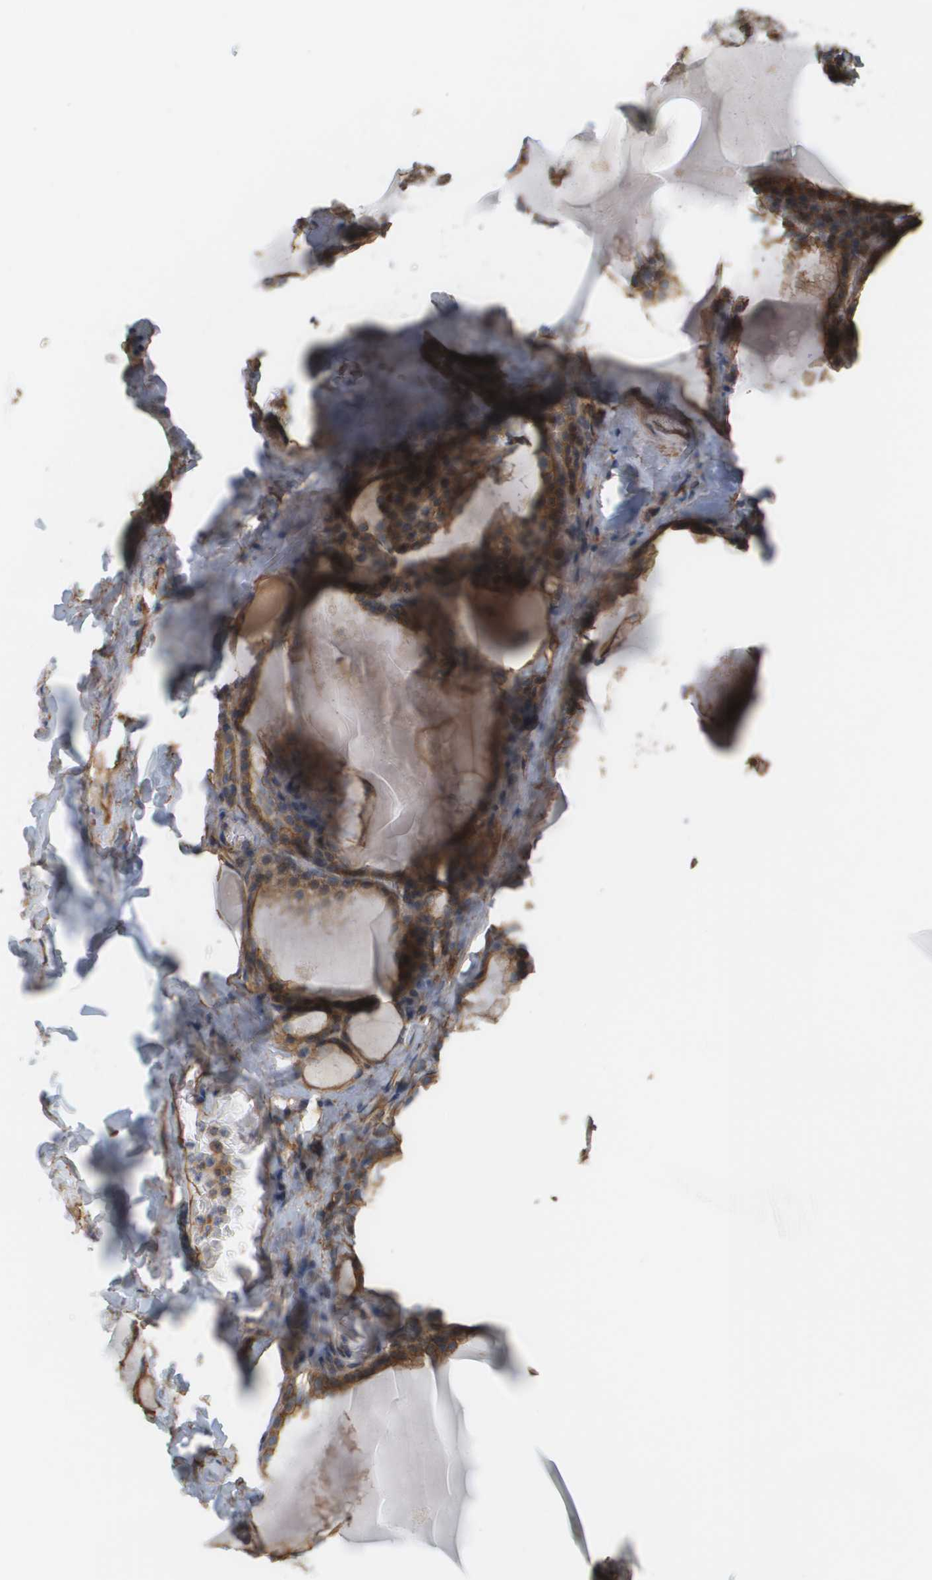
{"staining": {"intensity": "moderate", "quantity": ">75%", "location": "cytoplasmic/membranous"}, "tissue": "thyroid gland", "cell_type": "Glandular cells", "image_type": "normal", "snomed": [{"axis": "morphology", "description": "Normal tissue, NOS"}, {"axis": "topography", "description": "Thyroid gland"}], "caption": "Brown immunohistochemical staining in benign thyroid gland reveals moderate cytoplasmic/membranous expression in about >75% of glandular cells.", "gene": "SGMS2", "patient": {"sex": "male", "age": 56}}